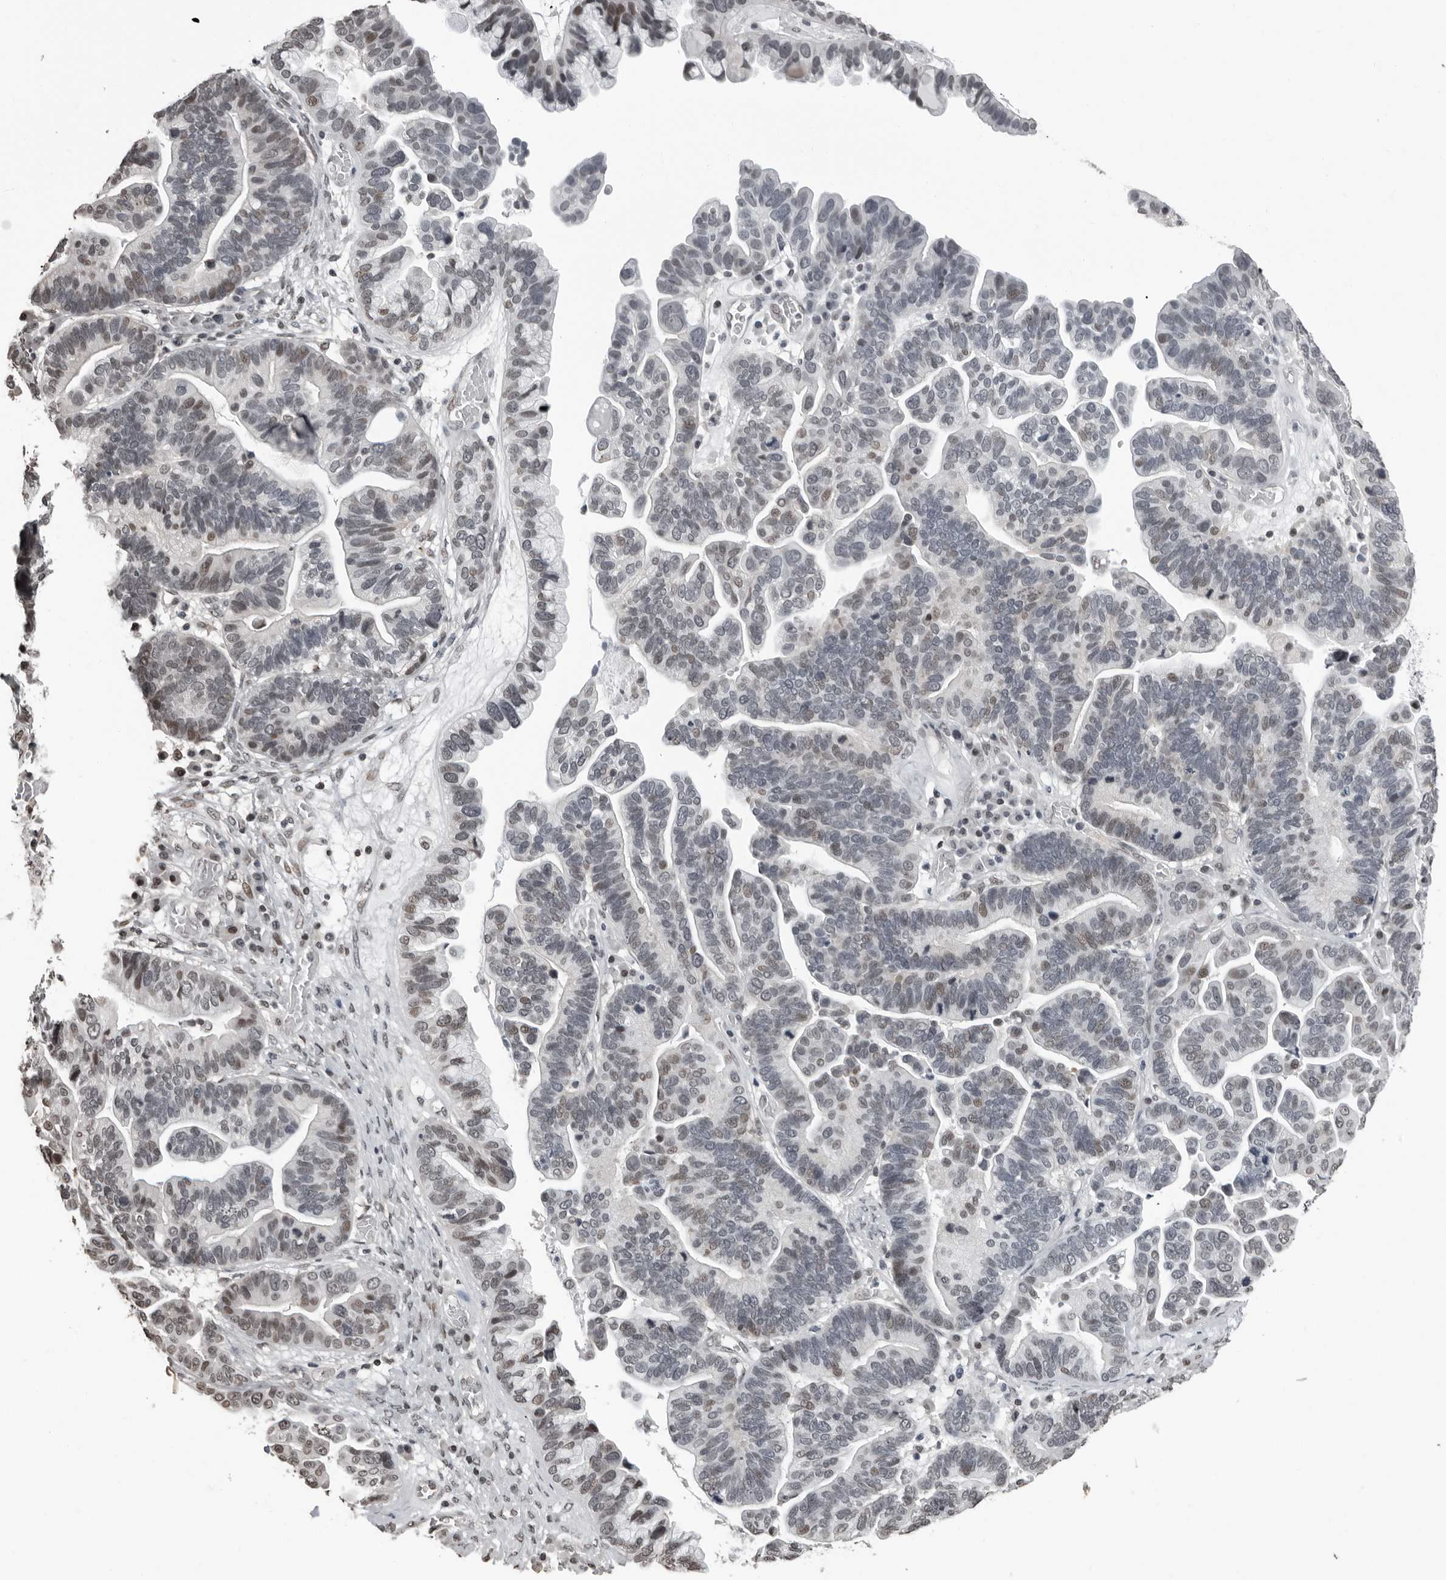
{"staining": {"intensity": "weak", "quantity": "<25%", "location": "nuclear"}, "tissue": "ovarian cancer", "cell_type": "Tumor cells", "image_type": "cancer", "snomed": [{"axis": "morphology", "description": "Cystadenocarcinoma, serous, NOS"}, {"axis": "topography", "description": "Ovary"}], "caption": "DAB immunohistochemical staining of human ovarian cancer (serous cystadenocarcinoma) demonstrates no significant staining in tumor cells. (Immunohistochemistry (ihc), brightfield microscopy, high magnification).", "gene": "ORC1", "patient": {"sex": "female", "age": 56}}